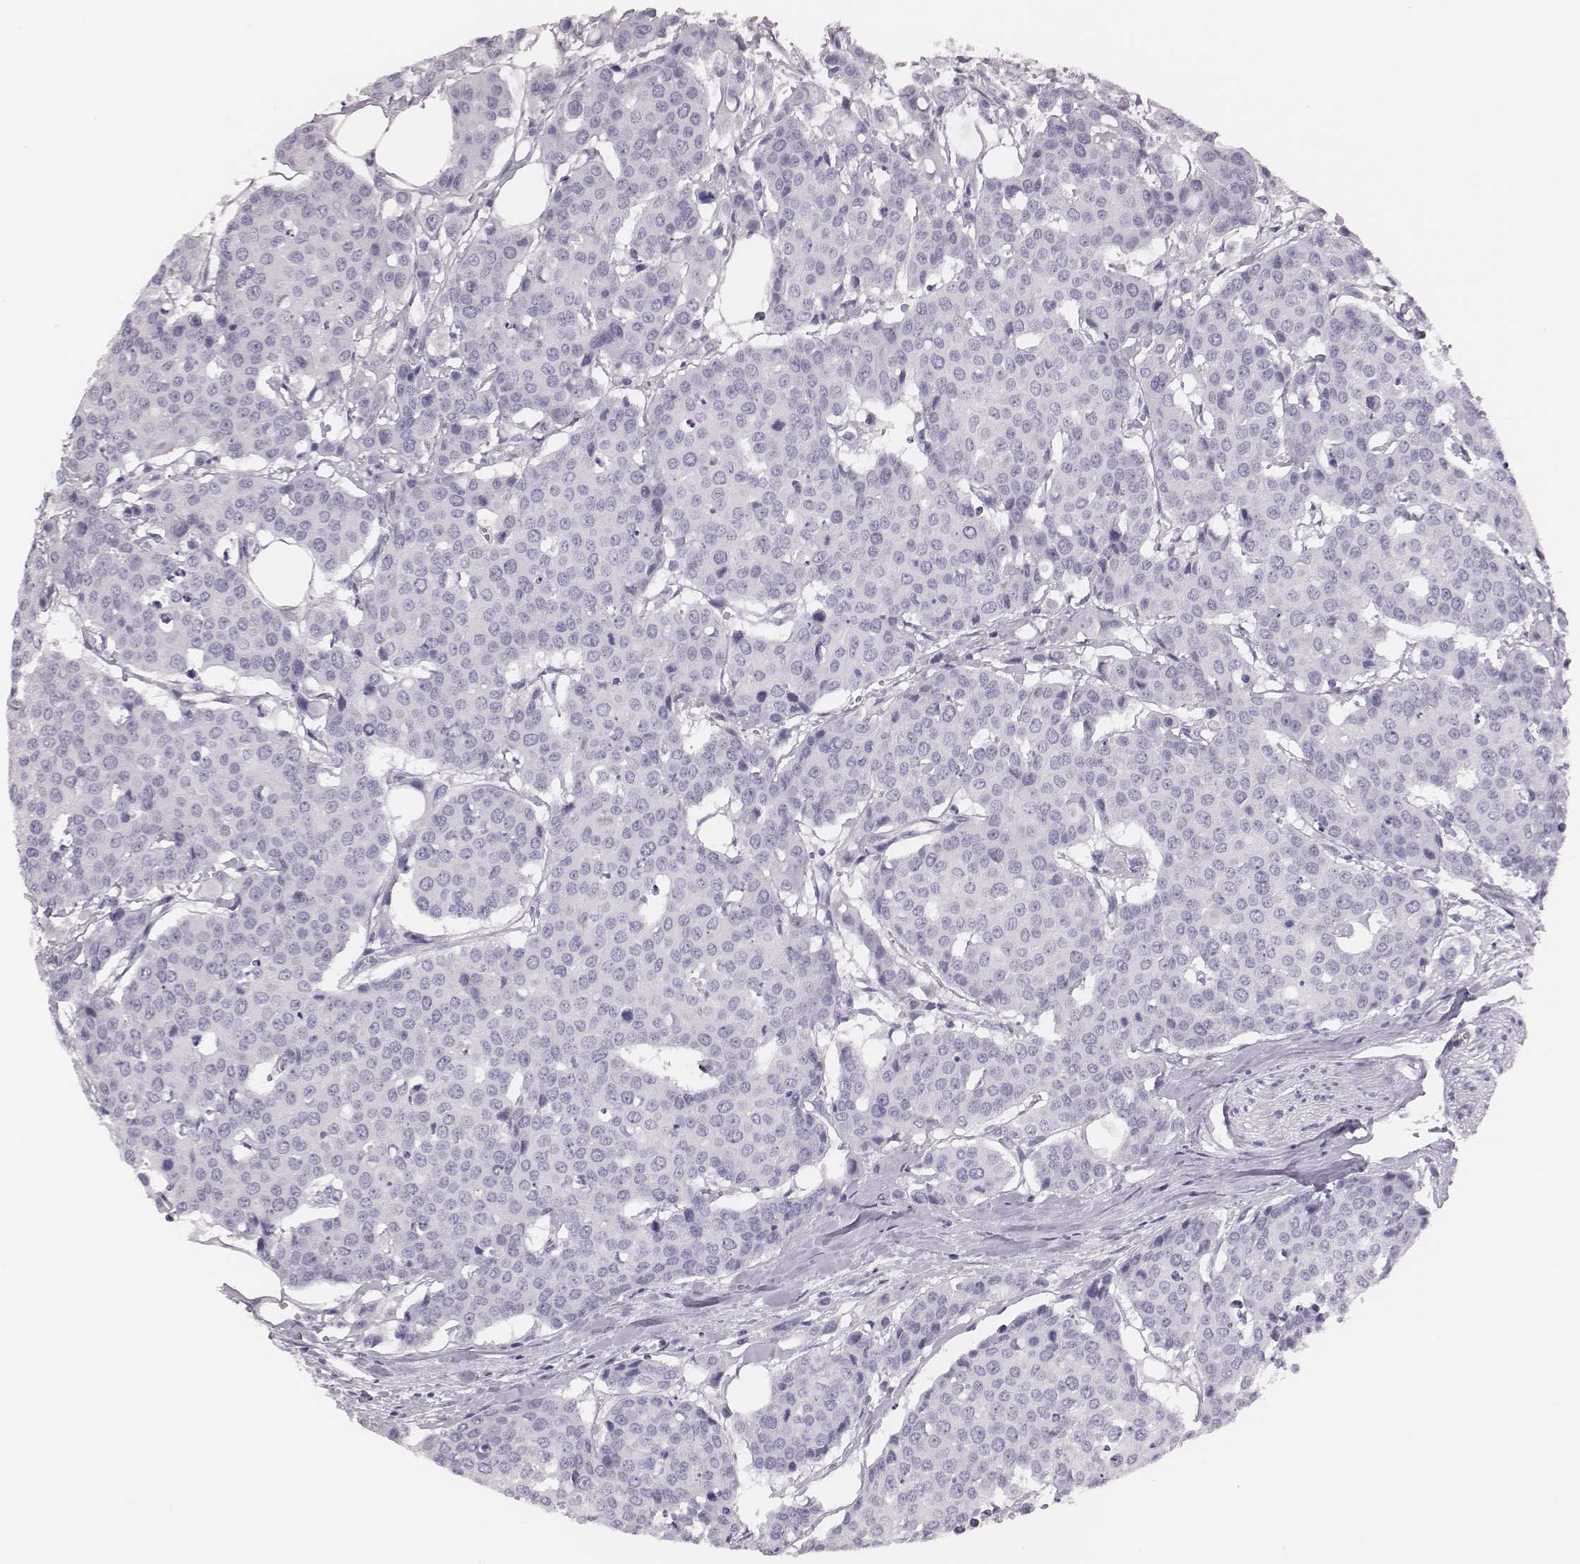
{"staining": {"intensity": "negative", "quantity": "none", "location": "none"}, "tissue": "carcinoid", "cell_type": "Tumor cells", "image_type": "cancer", "snomed": [{"axis": "morphology", "description": "Carcinoid, malignant, NOS"}, {"axis": "topography", "description": "Colon"}], "caption": "Tumor cells show no significant protein positivity in carcinoid.", "gene": "H1-6", "patient": {"sex": "male", "age": 81}}